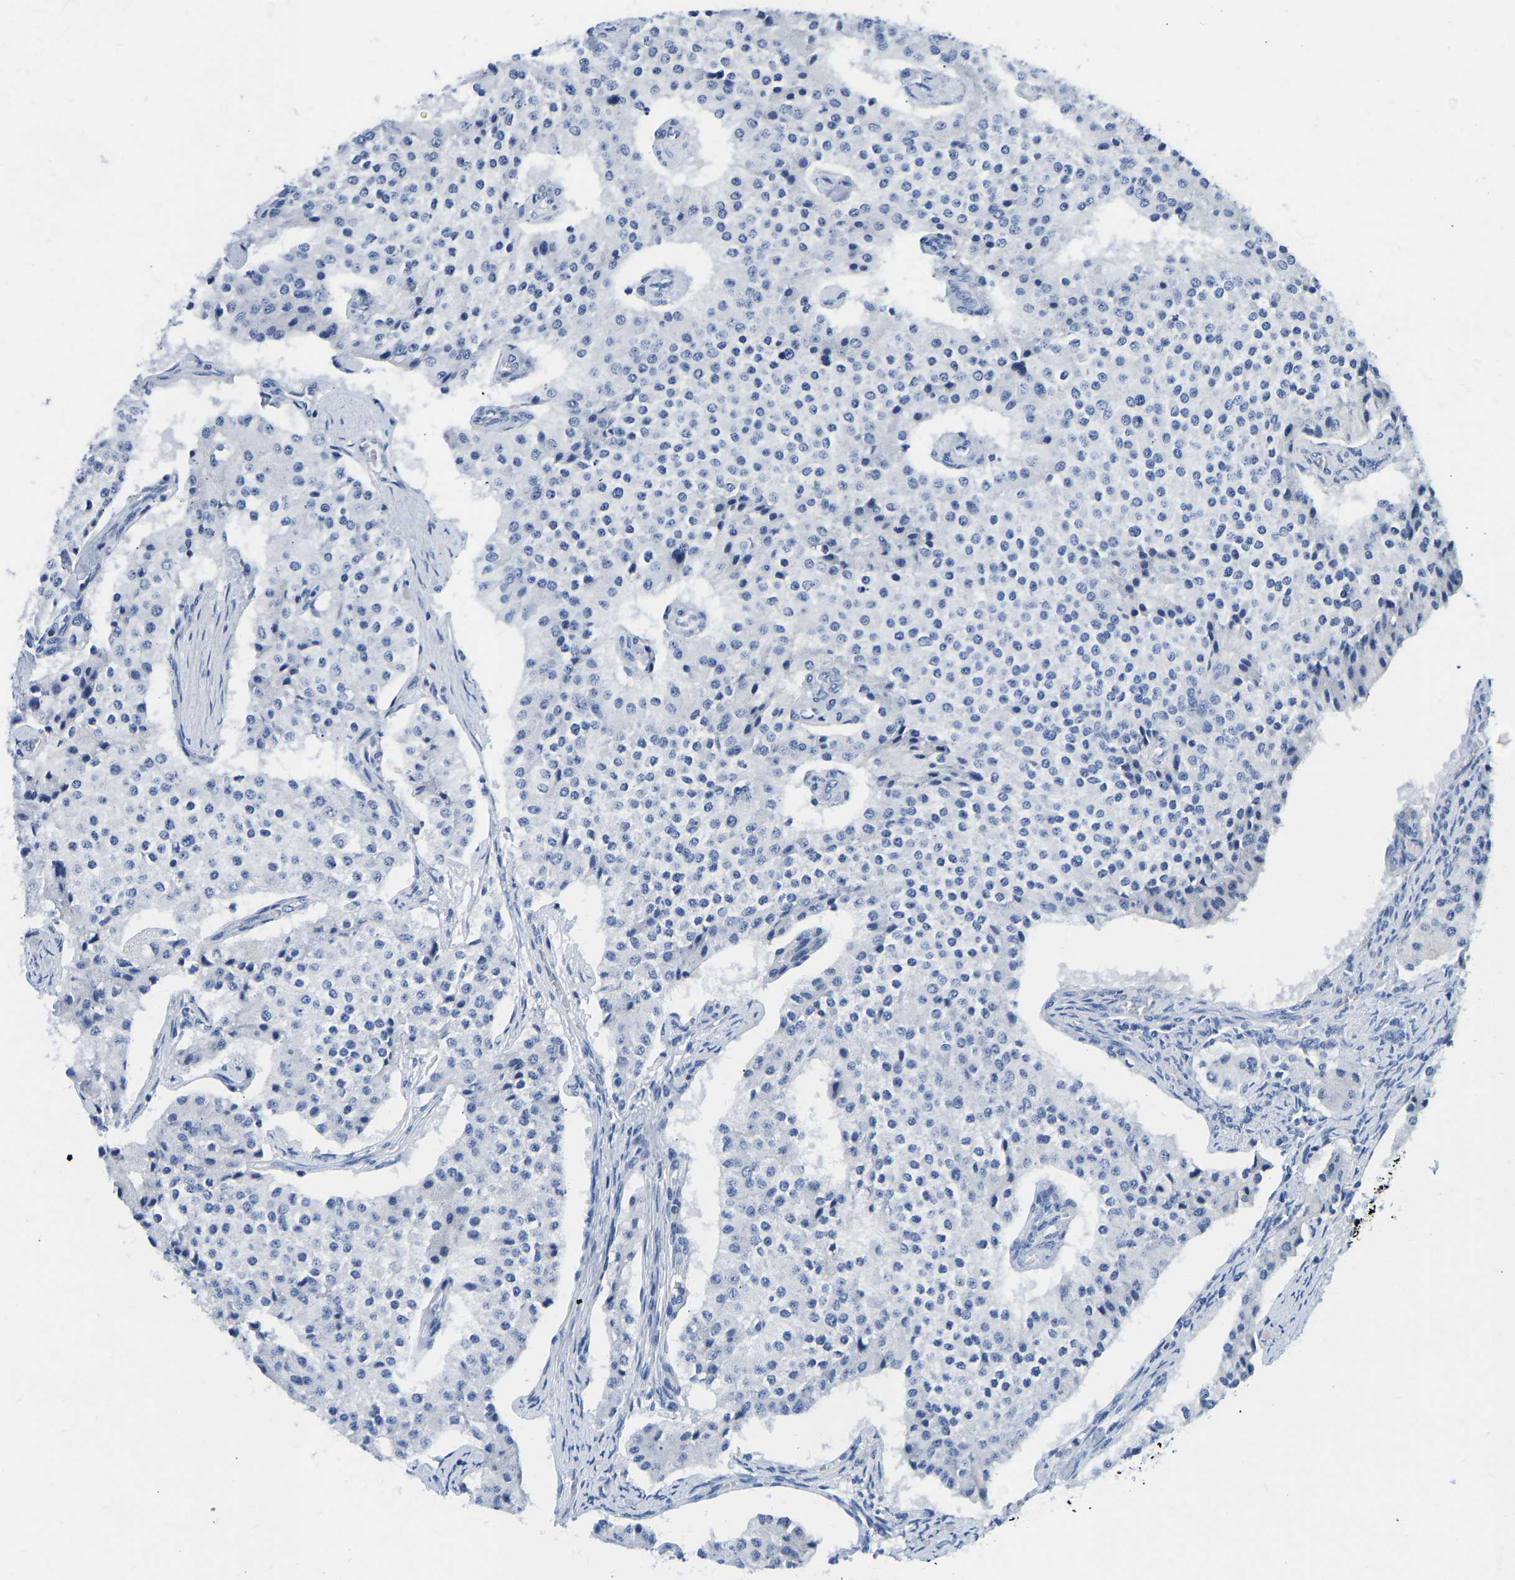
{"staining": {"intensity": "negative", "quantity": "none", "location": "none"}, "tissue": "carcinoid", "cell_type": "Tumor cells", "image_type": "cancer", "snomed": [{"axis": "morphology", "description": "Carcinoid, malignant, NOS"}, {"axis": "topography", "description": "Colon"}], "caption": "High magnification brightfield microscopy of carcinoid stained with DAB (brown) and counterstained with hematoxylin (blue): tumor cells show no significant expression. (Immunohistochemistry (ihc), brightfield microscopy, high magnification).", "gene": "TCF7", "patient": {"sex": "female", "age": 52}}